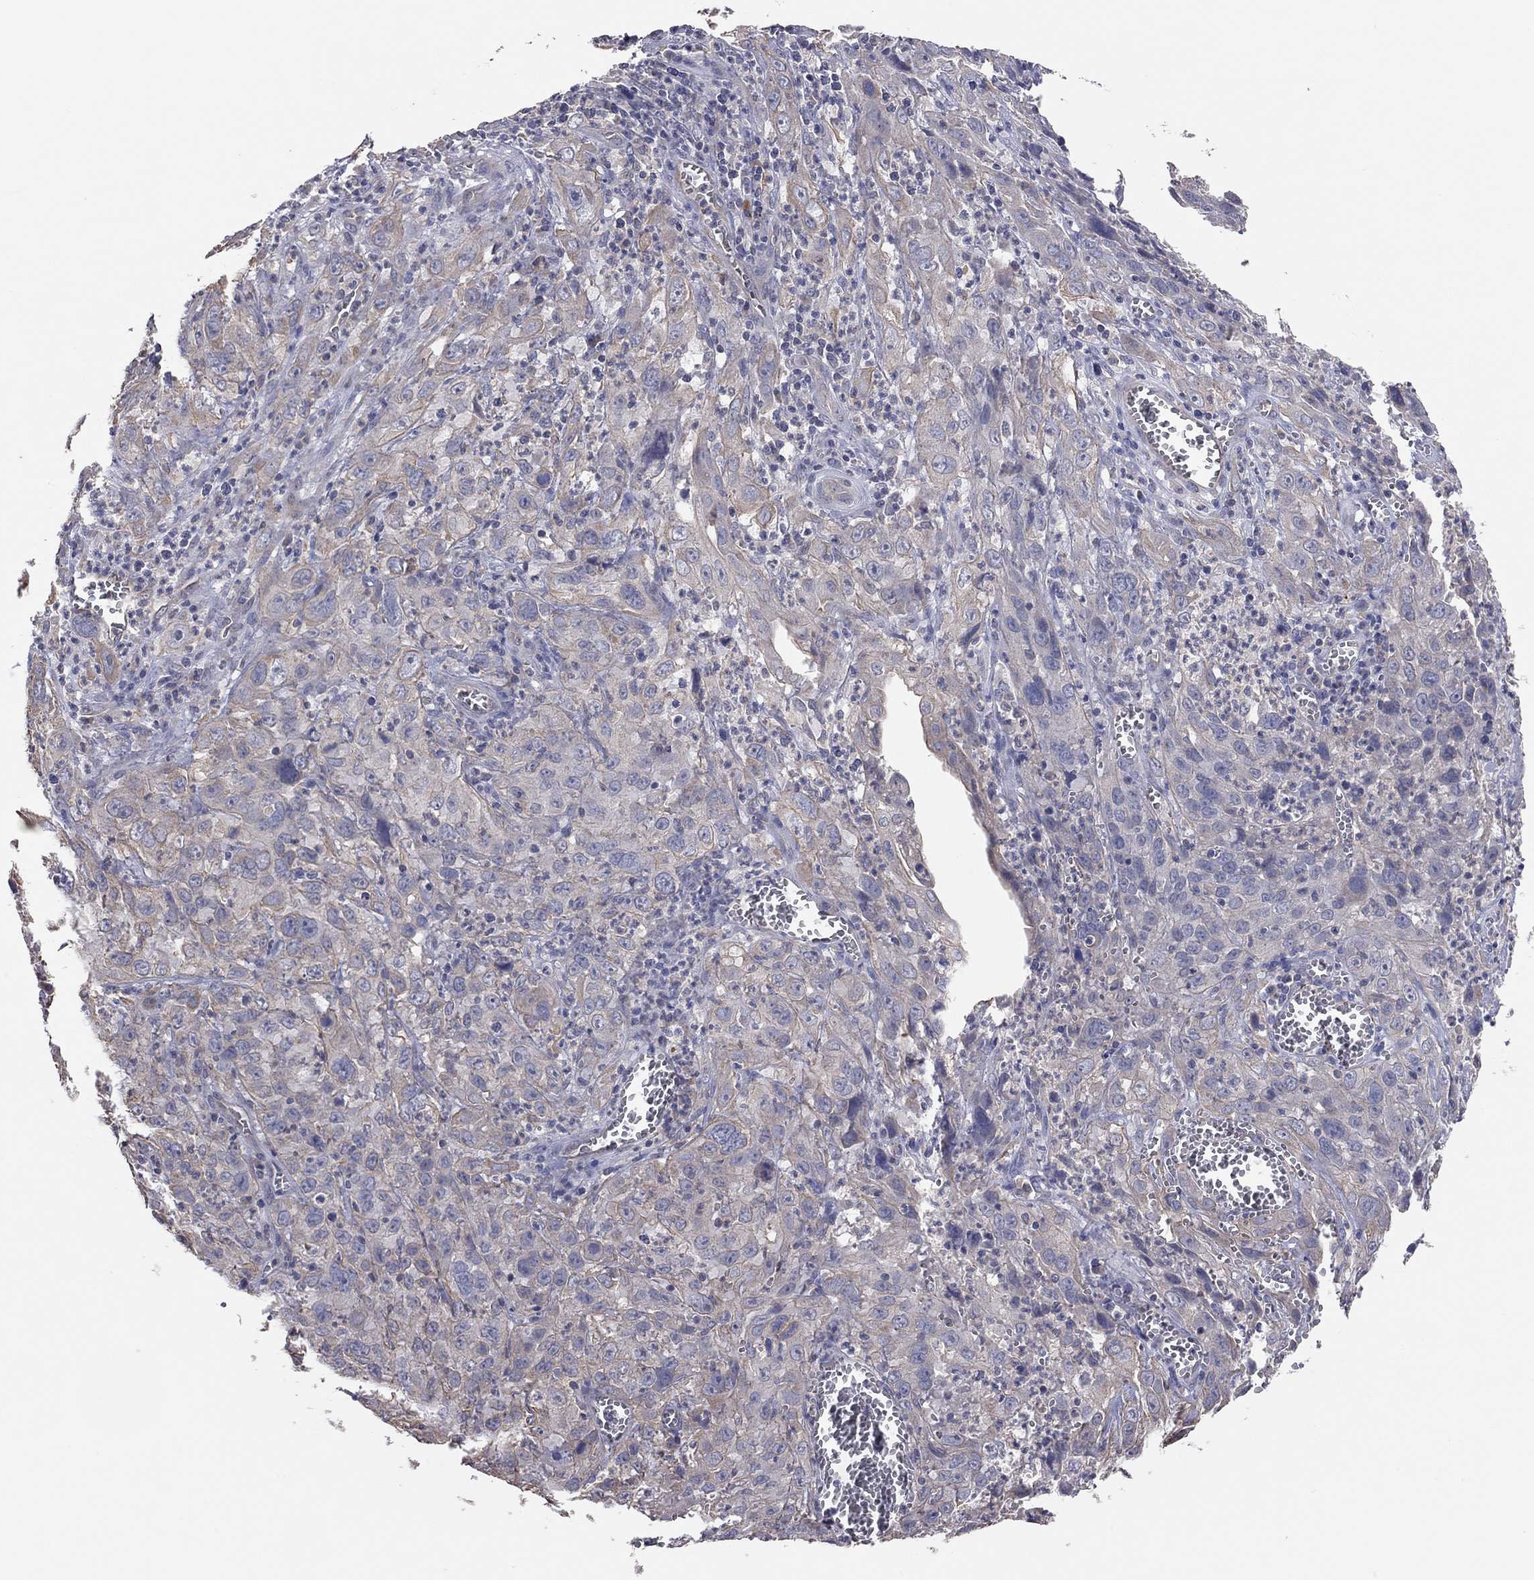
{"staining": {"intensity": "moderate", "quantity": "<25%", "location": "cytoplasmic/membranous"}, "tissue": "cervical cancer", "cell_type": "Tumor cells", "image_type": "cancer", "snomed": [{"axis": "morphology", "description": "Squamous cell carcinoma, NOS"}, {"axis": "topography", "description": "Cervix"}], "caption": "Immunohistochemistry (IHC) image of neoplastic tissue: human cervical cancer (squamous cell carcinoma) stained using immunohistochemistry demonstrates low levels of moderate protein expression localized specifically in the cytoplasmic/membranous of tumor cells, appearing as a cytoplasmic/membranous brown color.", "gene": "KCNB1", "patient": {"sex": "female", "age": 32}}